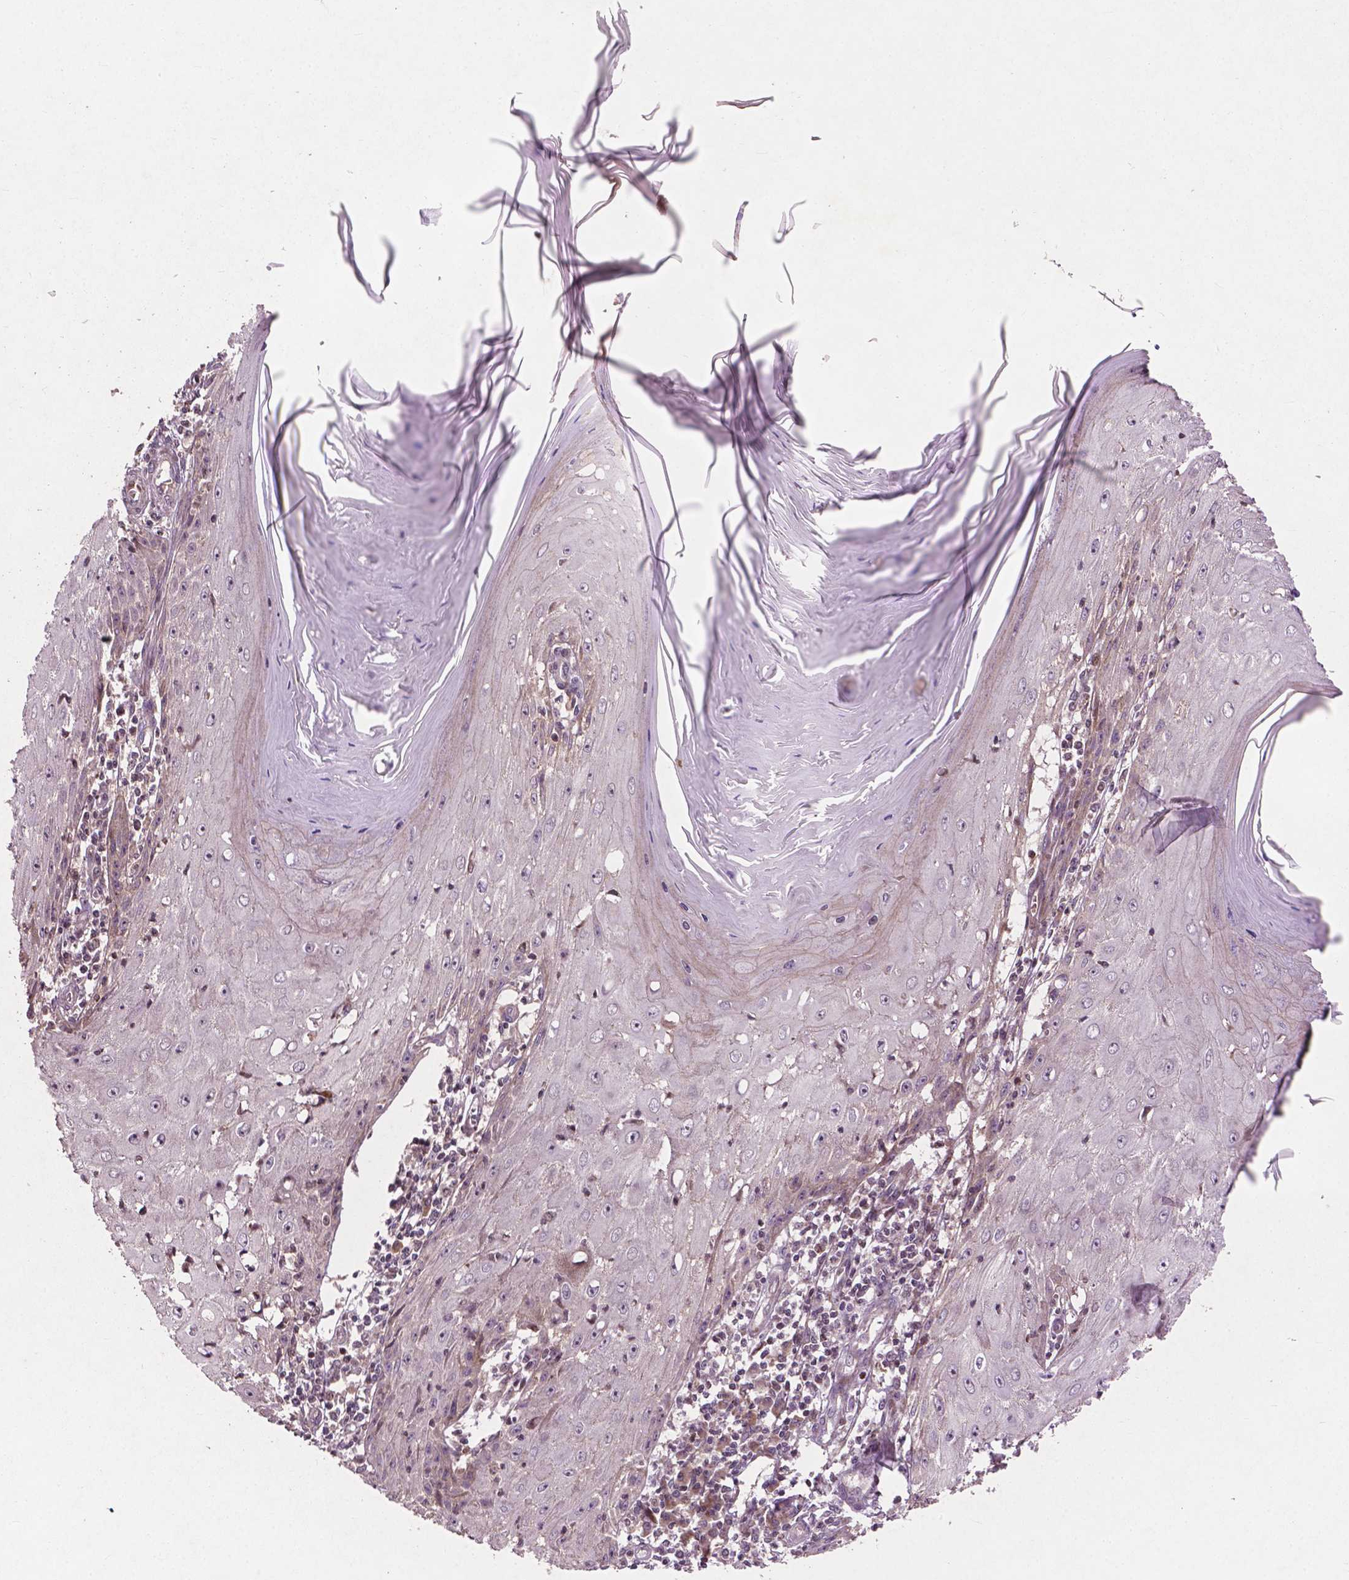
{"staining": {"intensity": "negative", "quantity": "none", "location": "none"}, "tissue": "skin cancer", "cell_type": "Tumor cells", "image_type": "cancer", "snomed": [{"axis": "morphology", "description": "Squamous cell carcinoma, NOS"}, {"axis": "topography", "description": "Skin"}], "caption": "Tumor cells show no significant protein staining in skin cancer.", "gene": "B3GALNT2", "patient": {"sex": "female", "age": 73}}